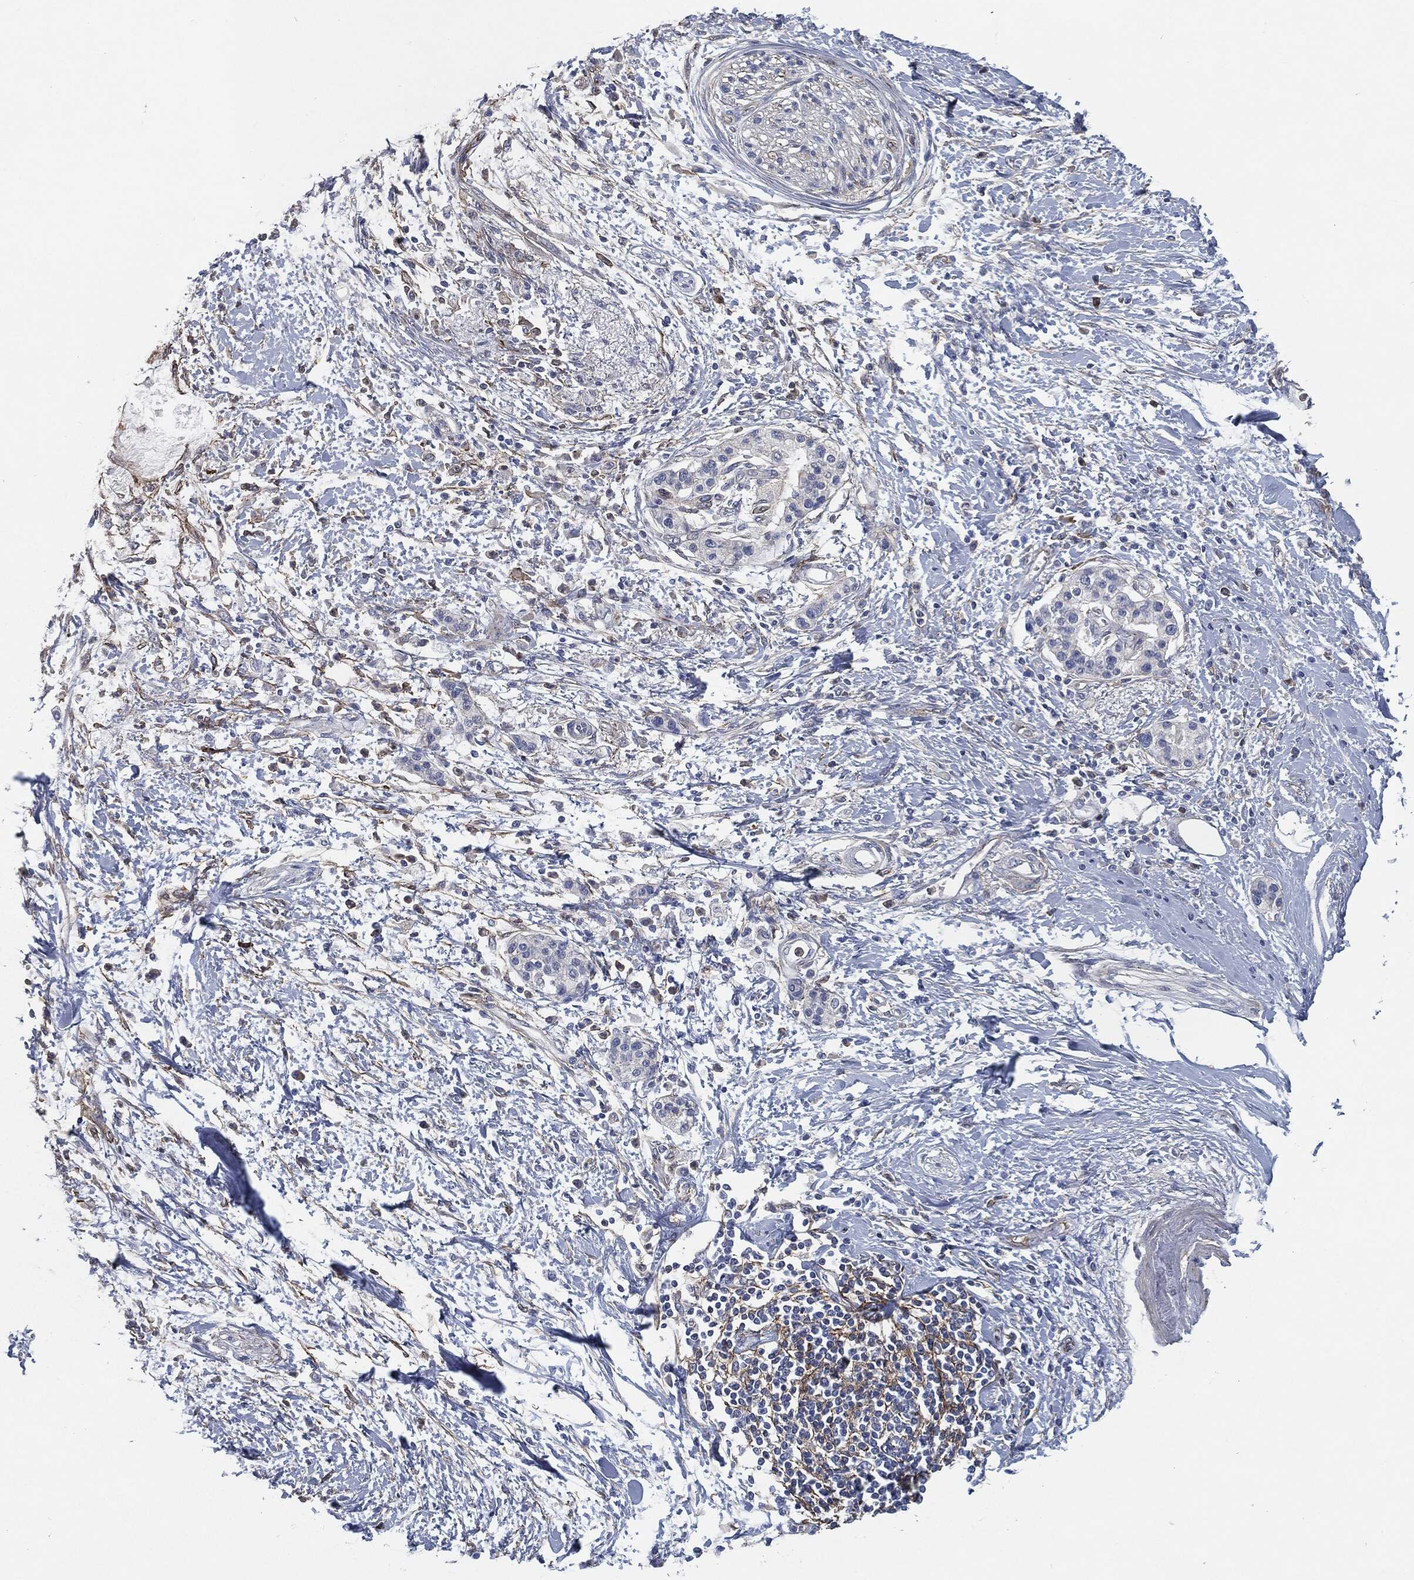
{"staining": {"intensity": "negative", "quantity": "none", "location": "none"}, "tissue": "pancreatic cancer", "cell_type": "Tumor cells", "image_type": "cancer", "snomed": [{"axis": "morphology", "description": "Normal tissue, NOS"}, {"axis": "morphology", "description": "Adenocarcinoma, NOS"}, {"axis": "topography", "description": "Pancreas"}, {"axis": "topography", "description": "Duodenum"}], "caption": "Human pancreatic adenocarcinoma stained for a protein using IHC shows no staining in tumor cells.", "gene": "SVIL", "patient": {"sex": "female", "age": 60}}